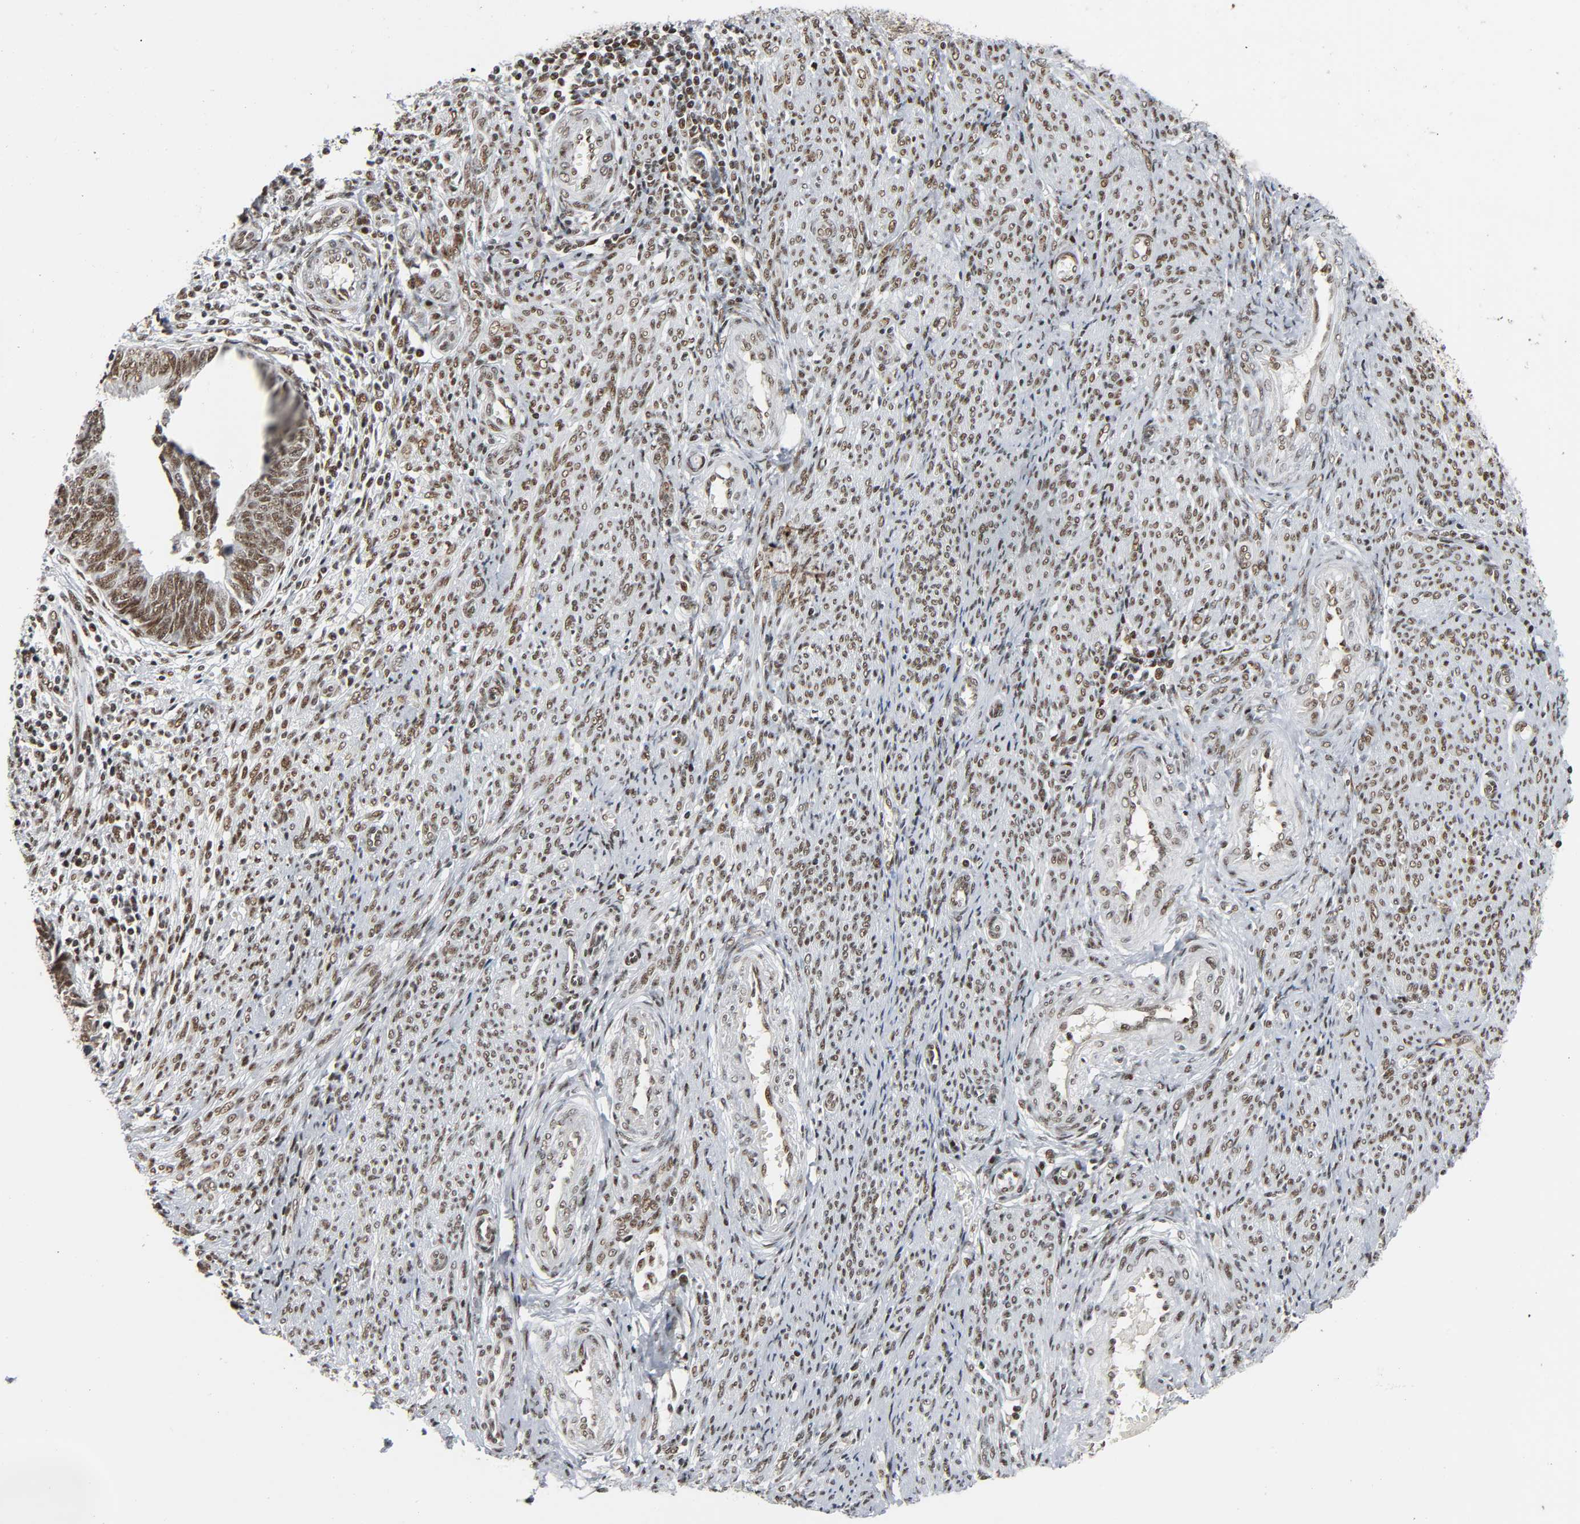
{"staining": {"intensity": "strong", "quantity": ">75%", "location": "nuclear"}, "tissue": "endometrial cancer", "cell_type": "Tumor cells", "image_type": "cancer", "snomed": [{"axis": "morphology", "description": "Adenocarcinoma, NOS"}, {"axis": "topography", "description": "Endometrium"}], "caption": "DAB (3,3'-diaminobenzidine) immunohistochemical staining of endometrial adenocarcinoma reveals strong nuclear protein staining in about >75% of tumor cells.", "gene": "CDK9", "patient": {"sex": "female", "age": 75}}